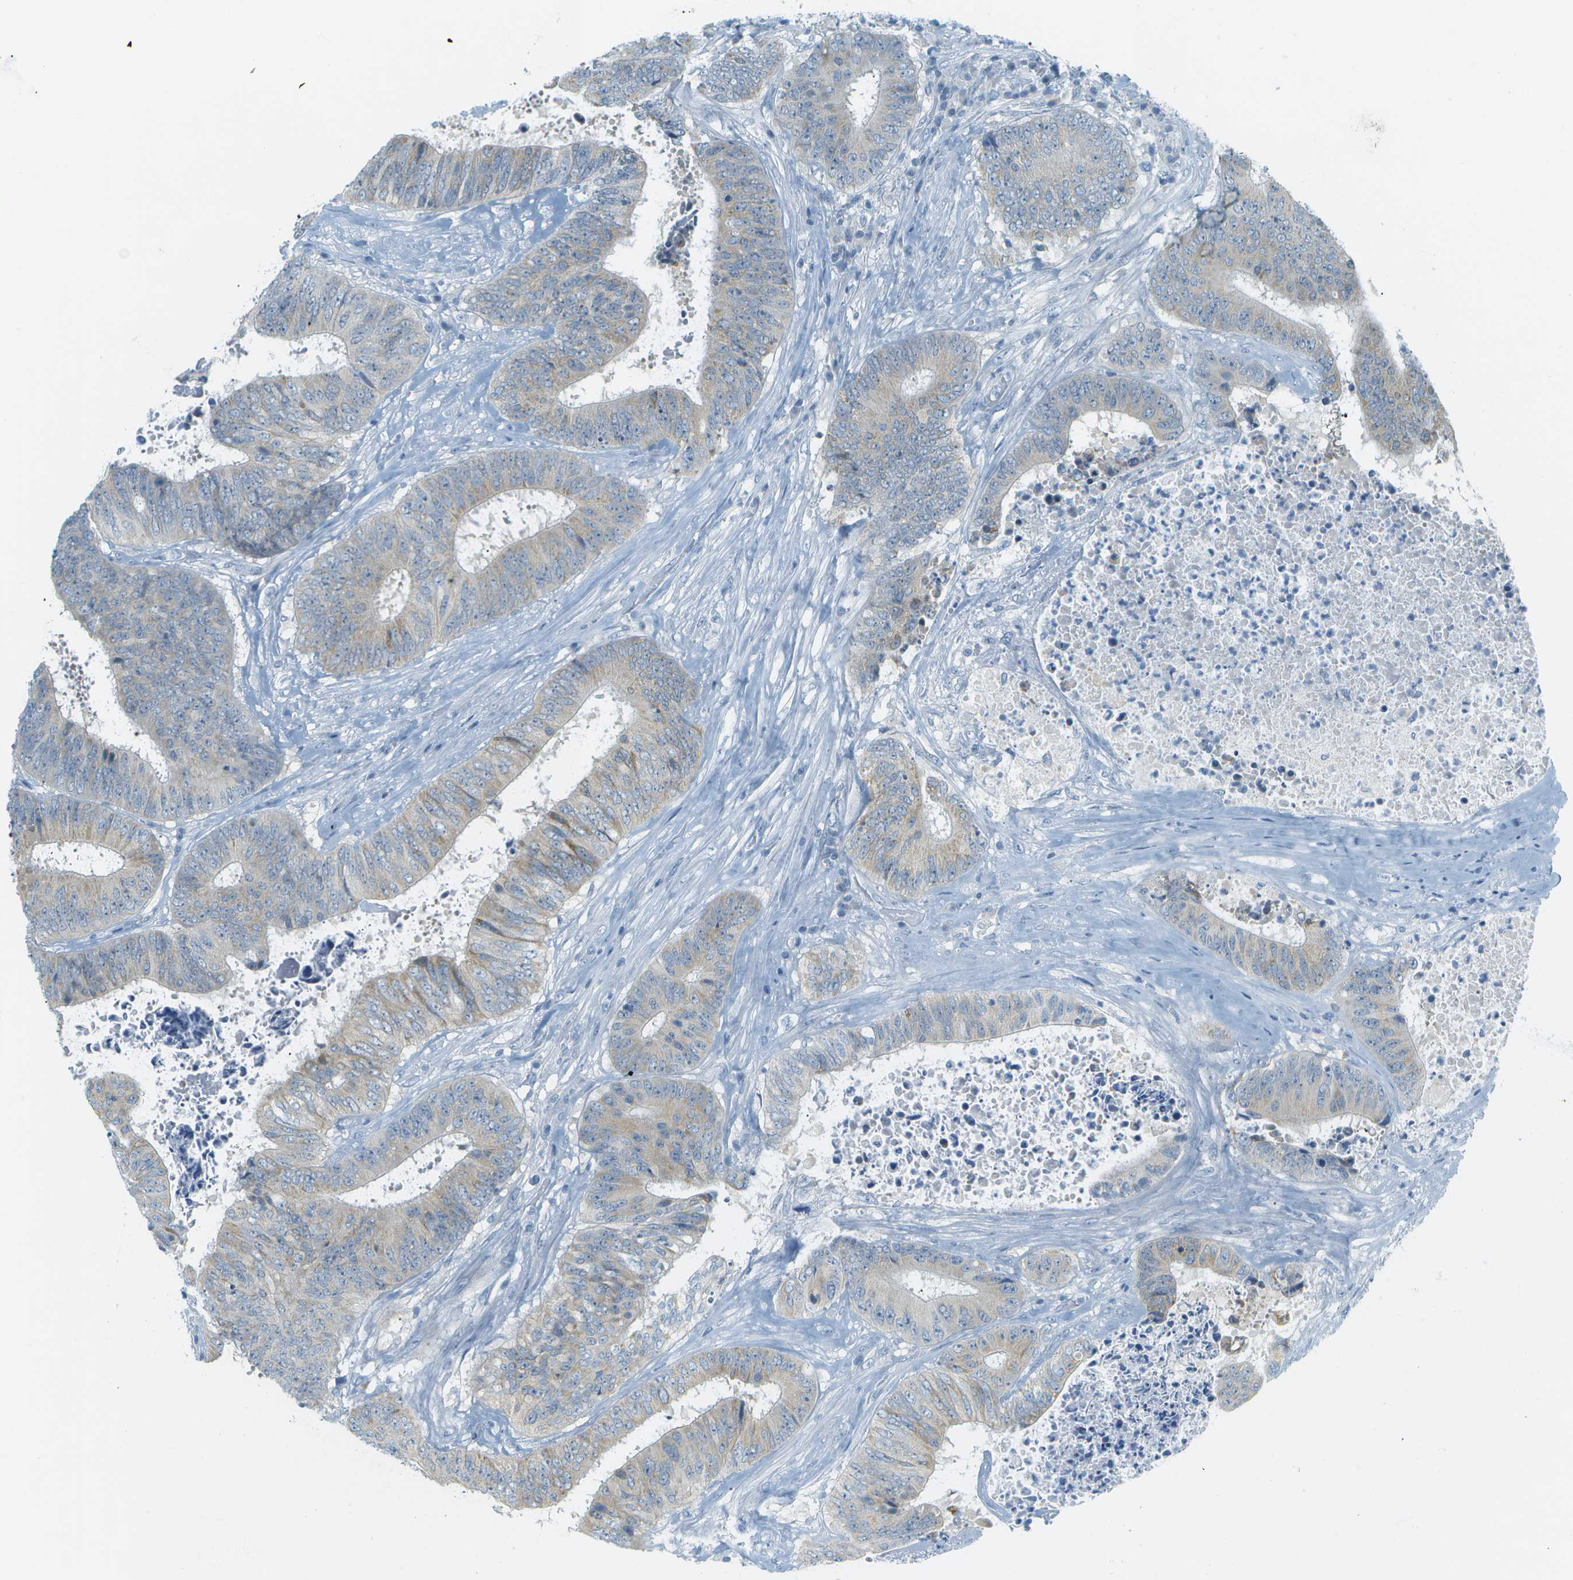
{"staining": {"intensity": "weak", "quantity": "25%-75%", "location": "cytoplasmic/membranous"}, "tissue": "colorectal cancer", "cell_type": "Tumor cells", "image_type": "cancer", "snomed": [{"axis": "morphology", "description": "Adenocarcinoma, NOS"}, {"axis": "topography", "description": "Rectum"}], "caption": "Tumor cells exhibit low levels of weak cytoplasmic/membranous staining in about 25%-75% of cells in colorectal cancer. The staining was performed using DAB to visualize the protein expression in brown, while the nuclei were stained in blue with hematoxylin (Magnification: 20x).", "gene": "SMYD5", "patient": {"sex": "male", "age": 72}}